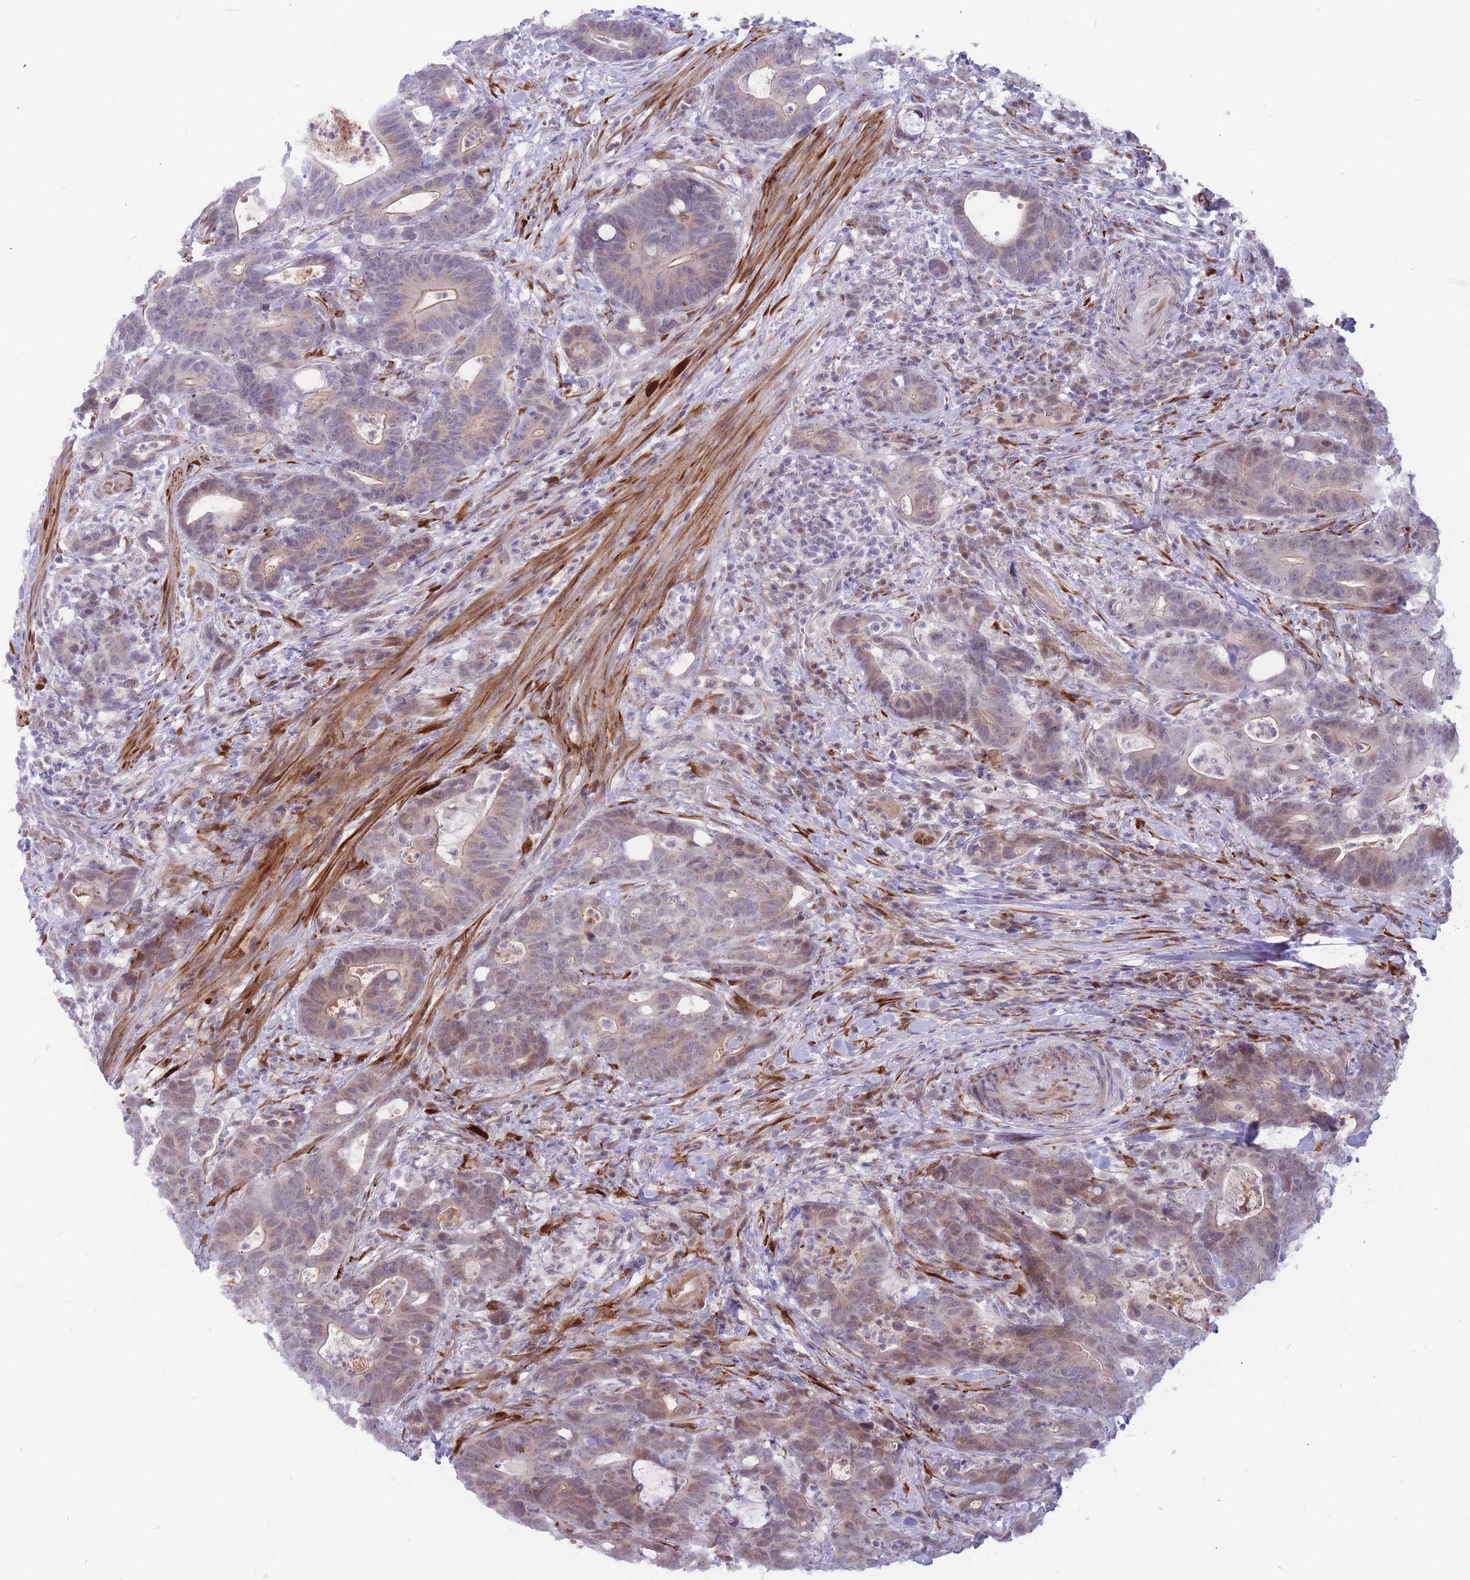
{"staining": {"intensity": "weak", "quantity": "<25%", "location": "nuclear"}, "tissue": "colorectal cancer", "cell_type": "Tumor cells", "image_type": "cancer", "snomed": [{"axis": "morphology", "description": "Adenocarcinoma, NOS"}, {"axis": "topography", "description": "Colon"}], "caption": "Tumor cells are negative for brown protein staining in adenocarcinoma (colorectal).", "gene": "ADD2", "patient": {"sex": "female", "age": 82}}